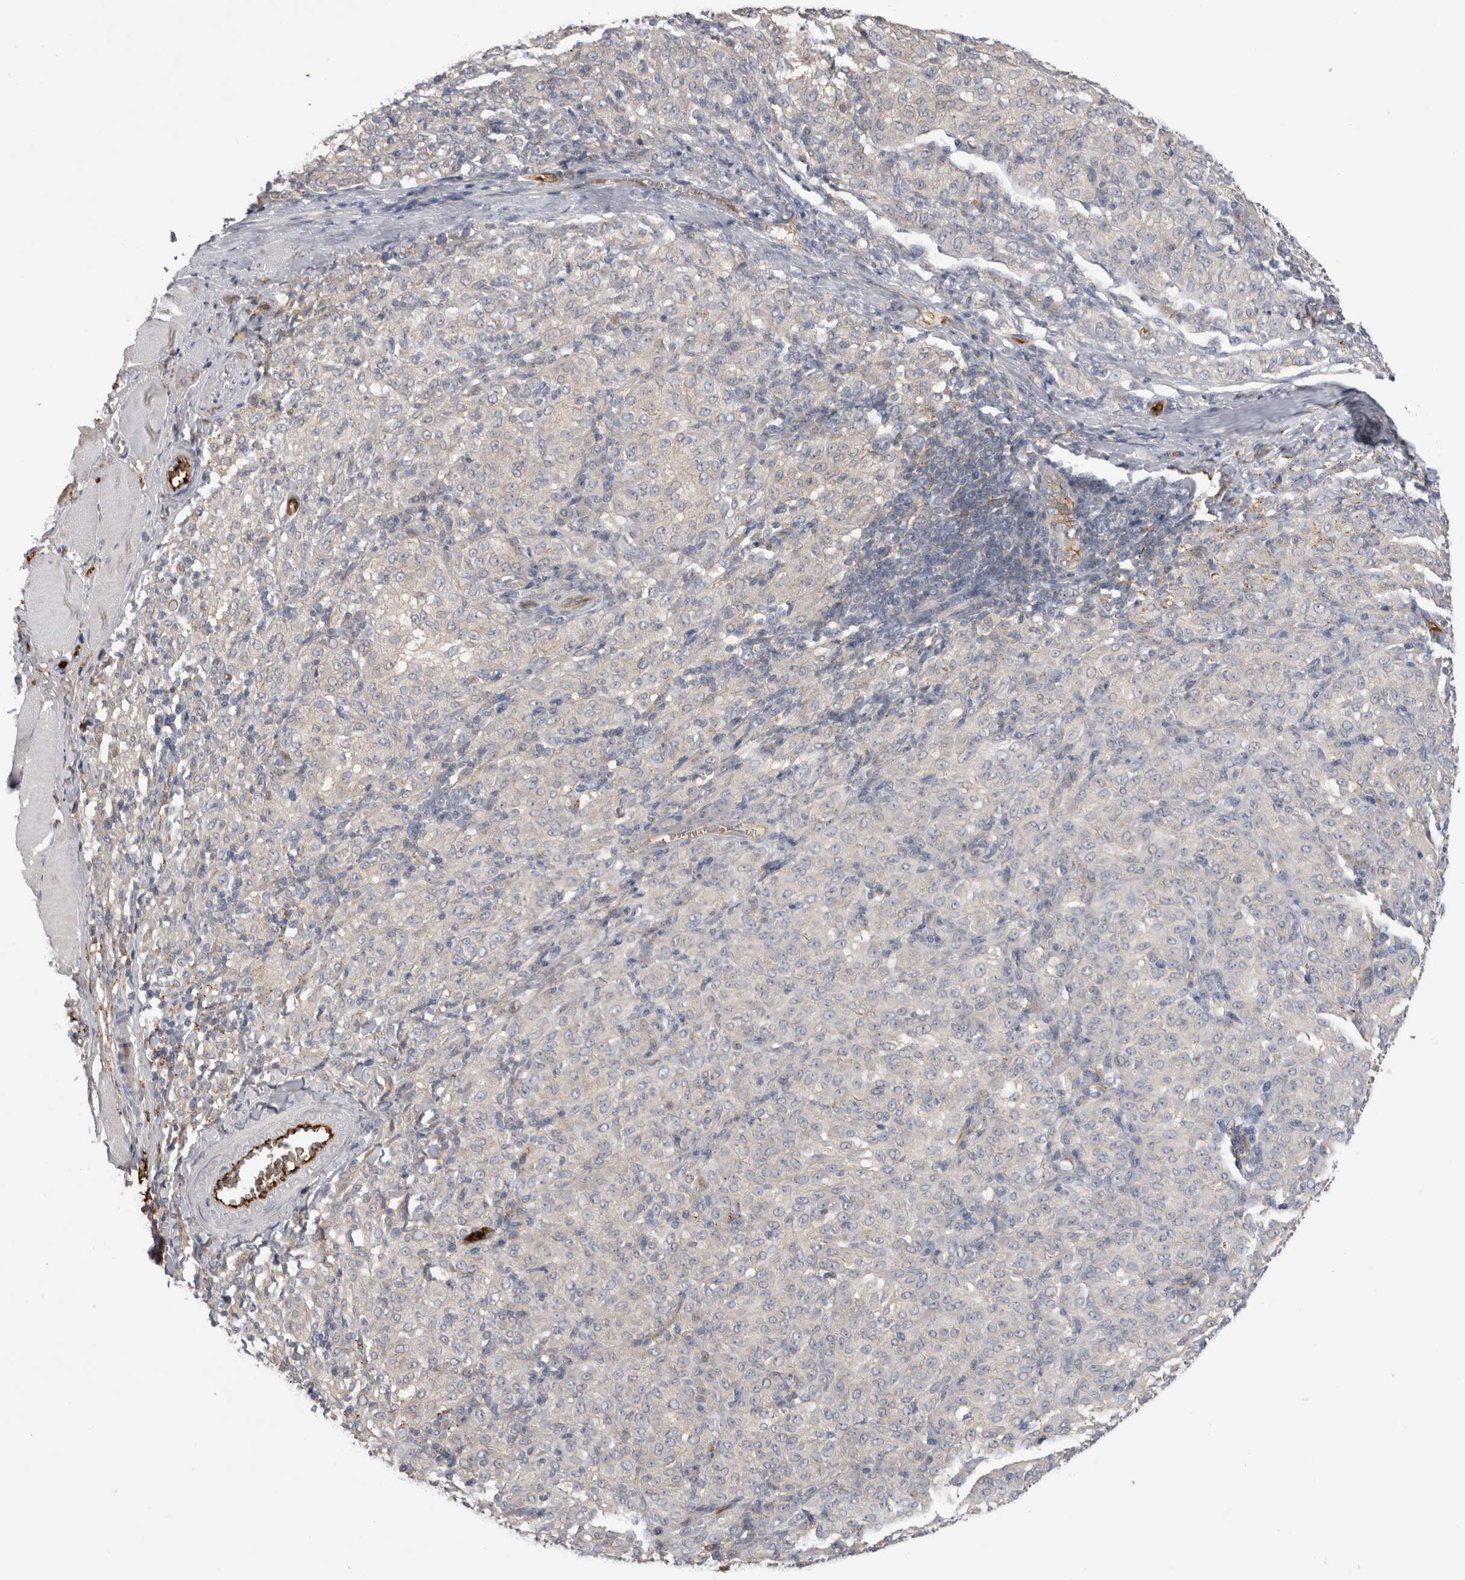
{"staining": {"intensity": "negative", "quantity": "none", "location": "none"}, "tissue": "melanoma", "cell_type": "Tumor cells", "image_type": "cancer", "snomed": [{"axis": "morphology", "description": "Malignant melanoma, NOS"}, {"axis": "topography", "description": "Skin"}], "caption": "A photomicrograph of human malignant melanoma is negative for staining in tumor cells.", "gene": "TBCE", "patient": {"sex": "female", "age": 72}}